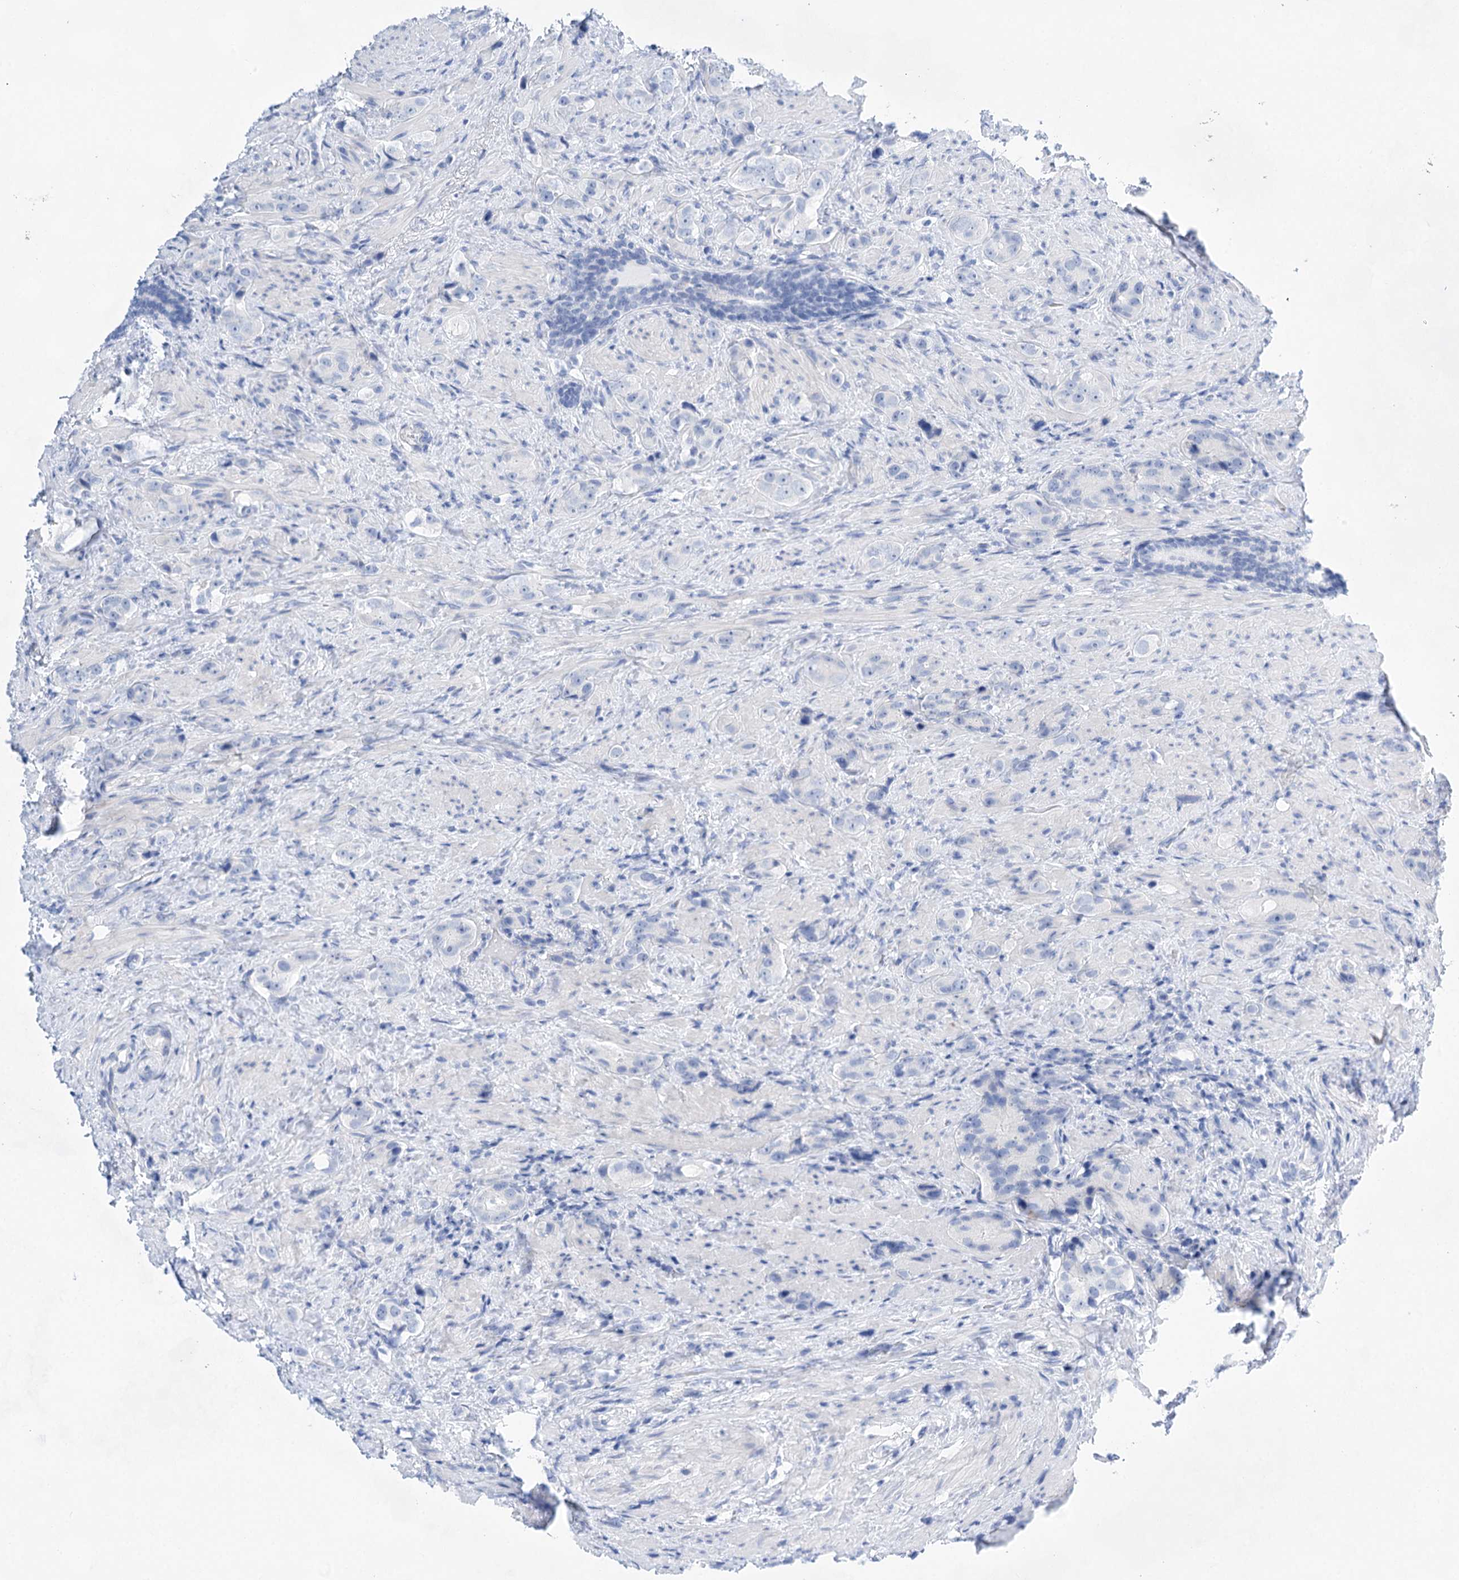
{"staining": {"intensity": "negative", "quantity": "none", "location": "none"}, "tissue": "prostate cancer", "cell_type": "Tumor cells", "image_type": "cancer", "snomed": [{"axis": "morphology", "description": "Adenocarcinoma, High grade"}, {"axis": "topography", "description": "Prostate"}], "caption": "This is an immunohistochemistry photomicrograph of prostate cancer (adenocarcinoma (high-grade)). There is no expression in tumor cells.", "gene": "LALBA", "patient": {"sex": "male", "age": 63}}